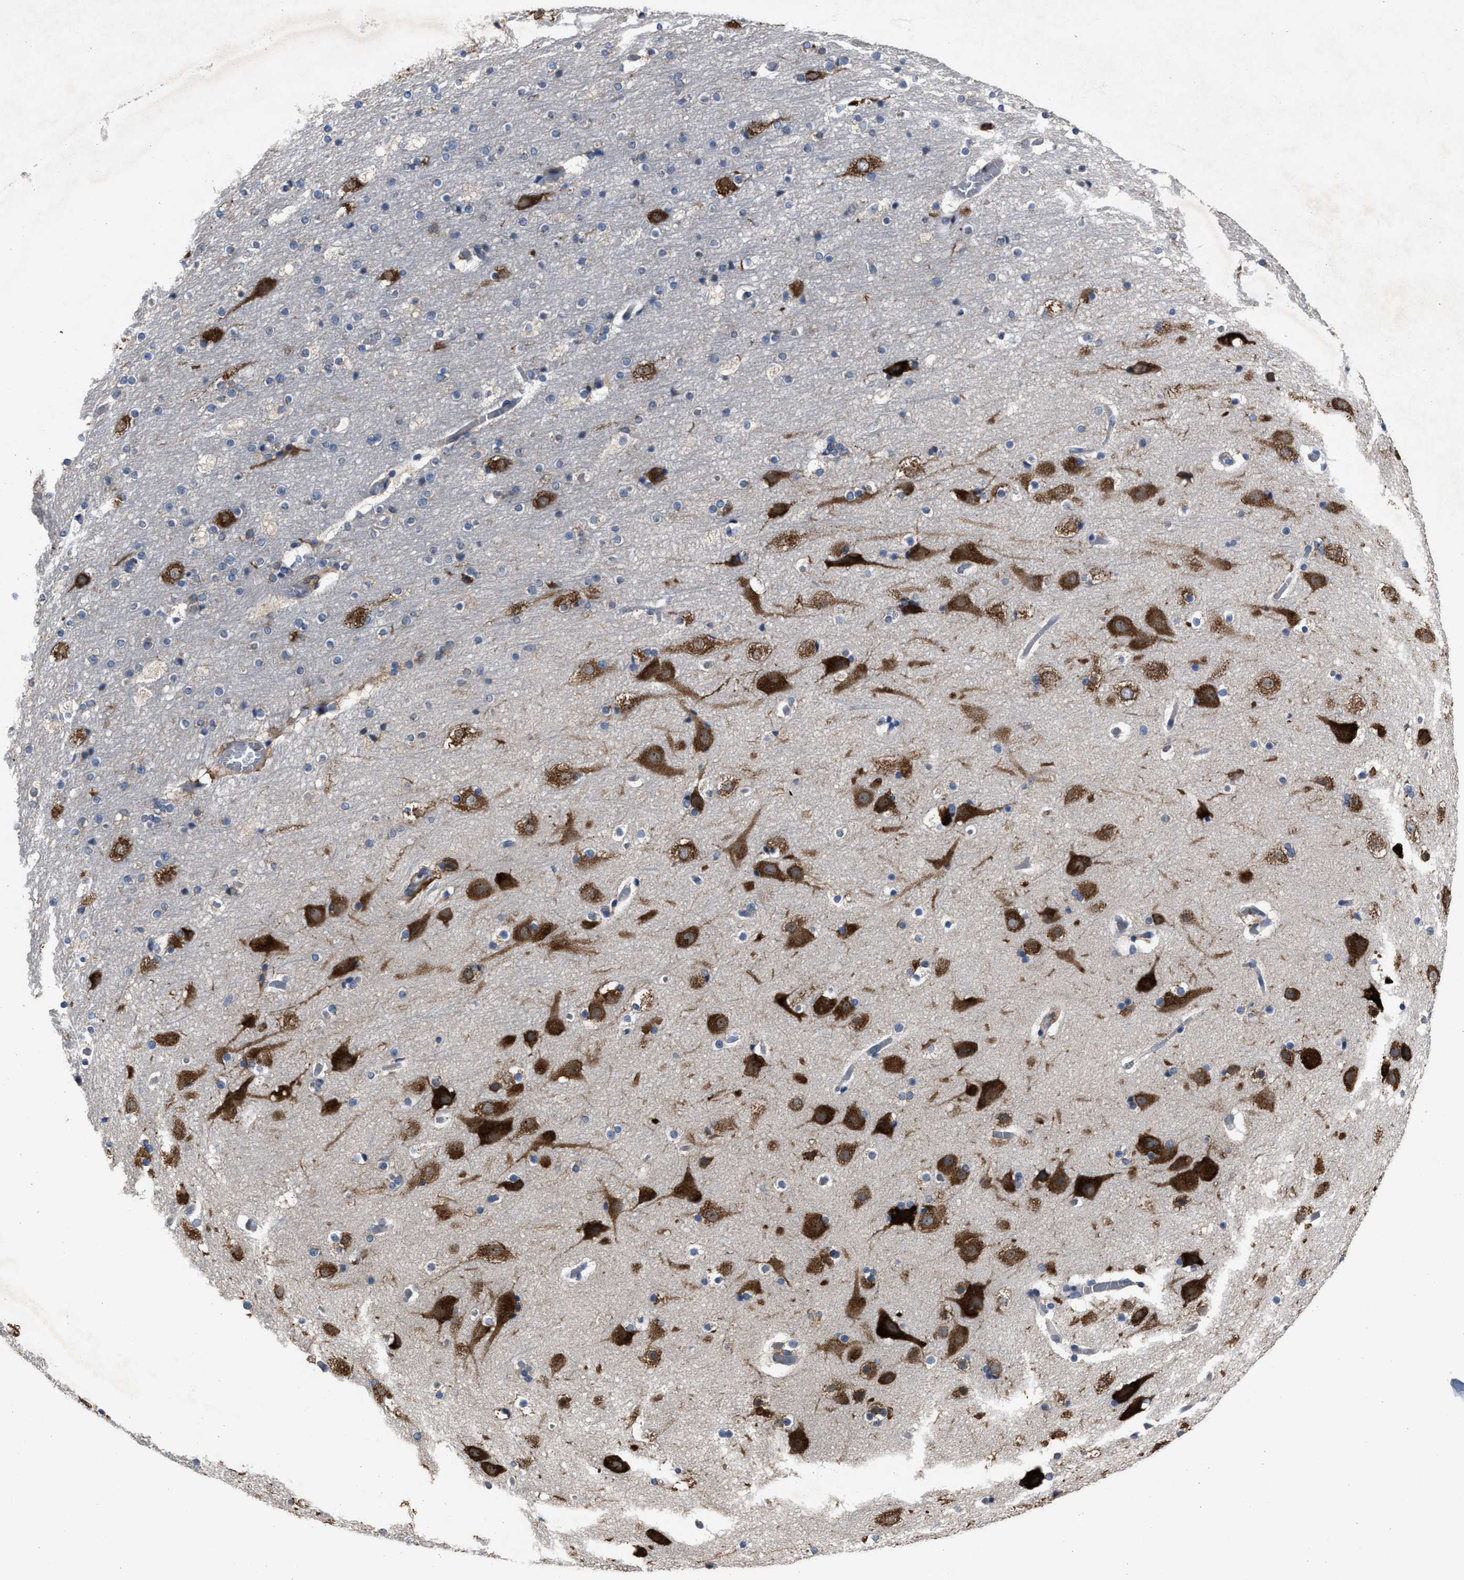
{"staining": {"intensity": "negative", "quantity": "none", "location": "none"}, "tissue": "cerebral cortex", "cell_type": "Endothelial cells", "image_type": "normal", "snomed": [{"axis": "morphology", "description": "Normal tissue, NOS"}, {"axis": "topography", "description": "Cerebral cortex"}], "caption": "This is a micrograph of immunohistochemistry staining of unremarkable cerebral cortex, which shows no positivity in endothelial cells. Nuclei are stained in blue.", "gene": "UPF1", "patient": {"sex": "male", "age": 57}}